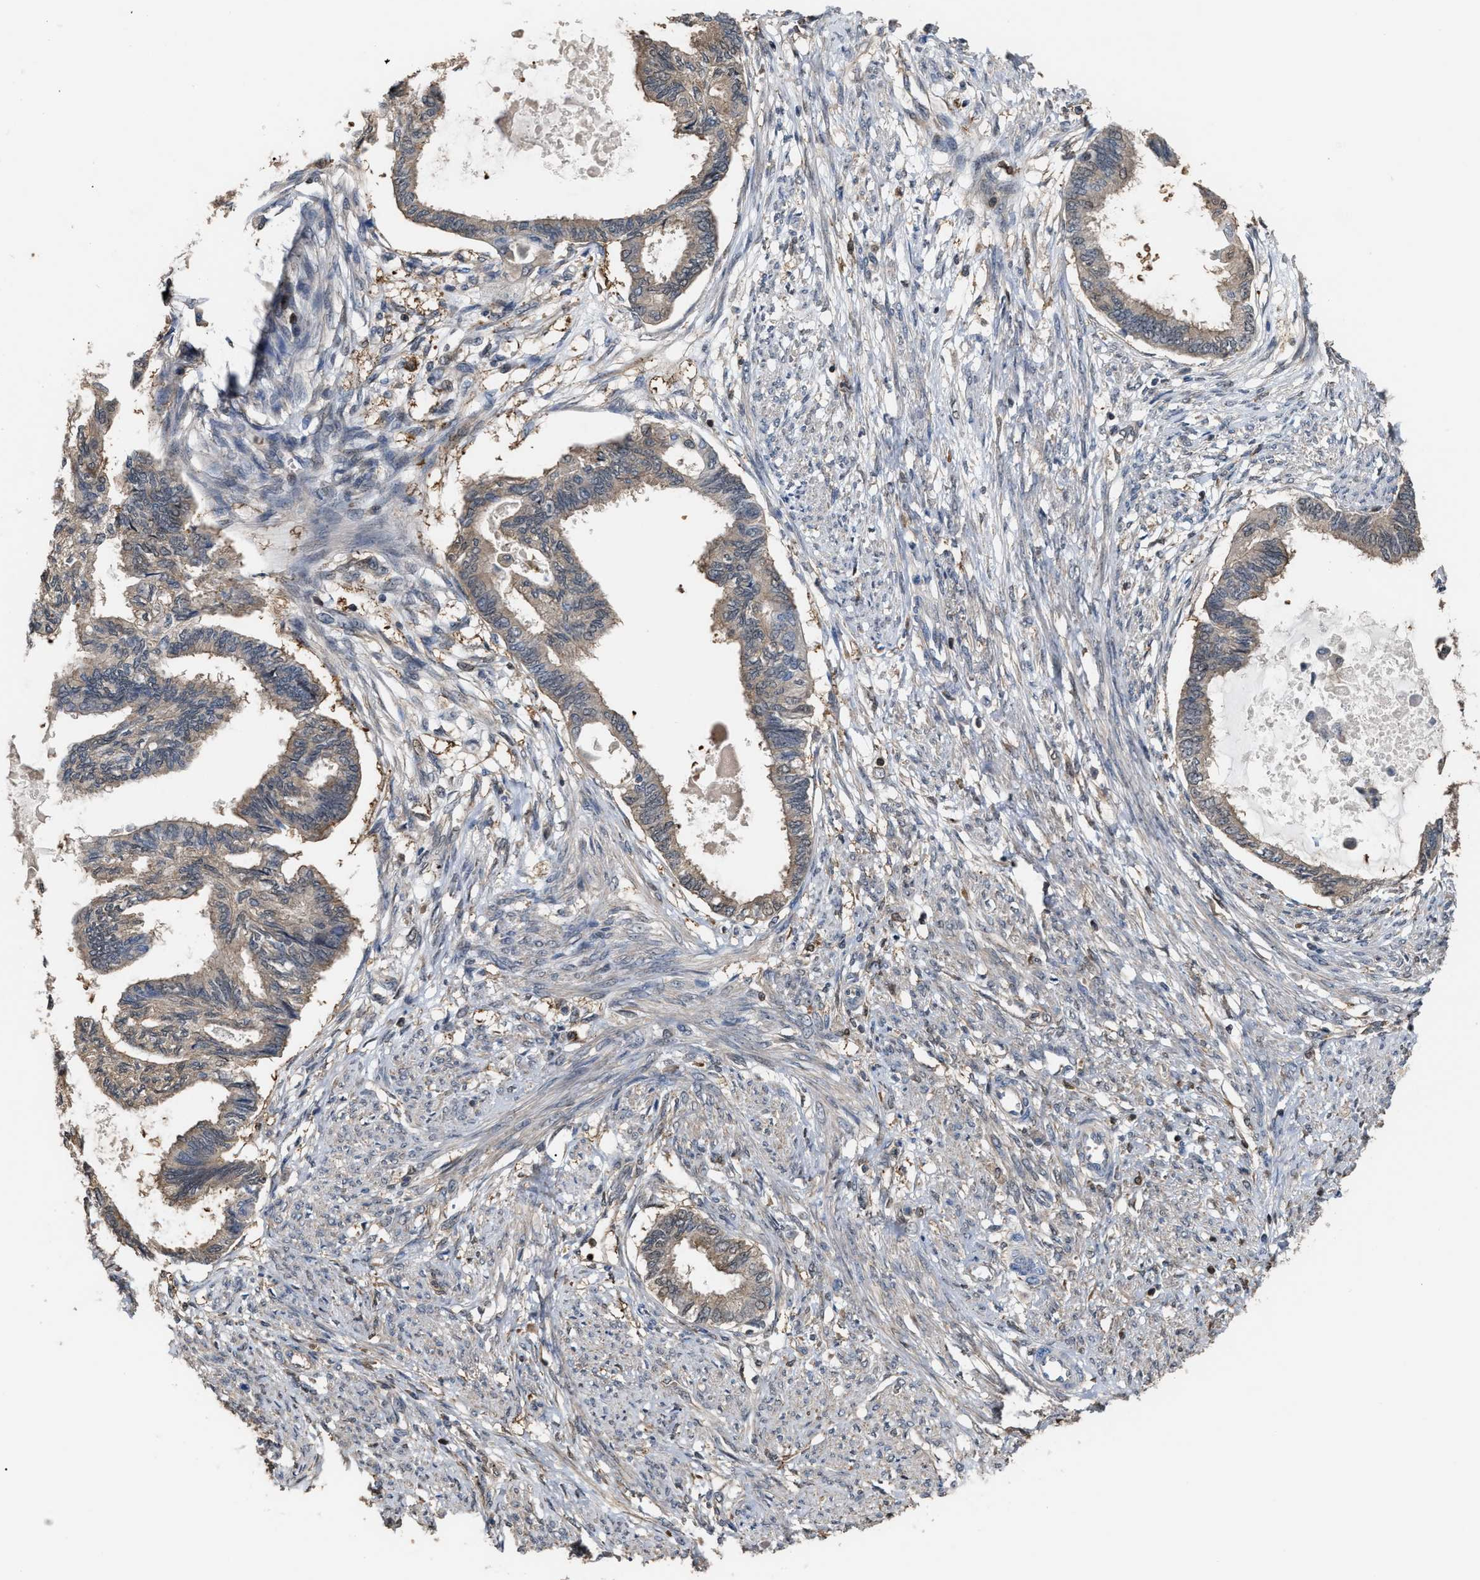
{"staining": {"intensity": "weak", "quantity": ">75%", "location": "cytoplasmic/membranous"}, "tissue": "cervical cancer", "cell_type": "Tumor cells", "image_type": "cancer", "snomed": [{"axis": "morphology", "description": "Normal tissue, NOS"}, {"axis": "morphology", "description": "Adenocarcinoma, NOS"}, {"axis": "topography", "description": "Cervix"}, {"axis": "topography", "description": "Endometrium"}], "caption": "Protein staining demonstrates weak cytoplasmic/membranous staining in approximately >75% of tumor cells in cervical cancer.", "gene": "MTPN", "patient": {"sex": "female", "age": 86}}